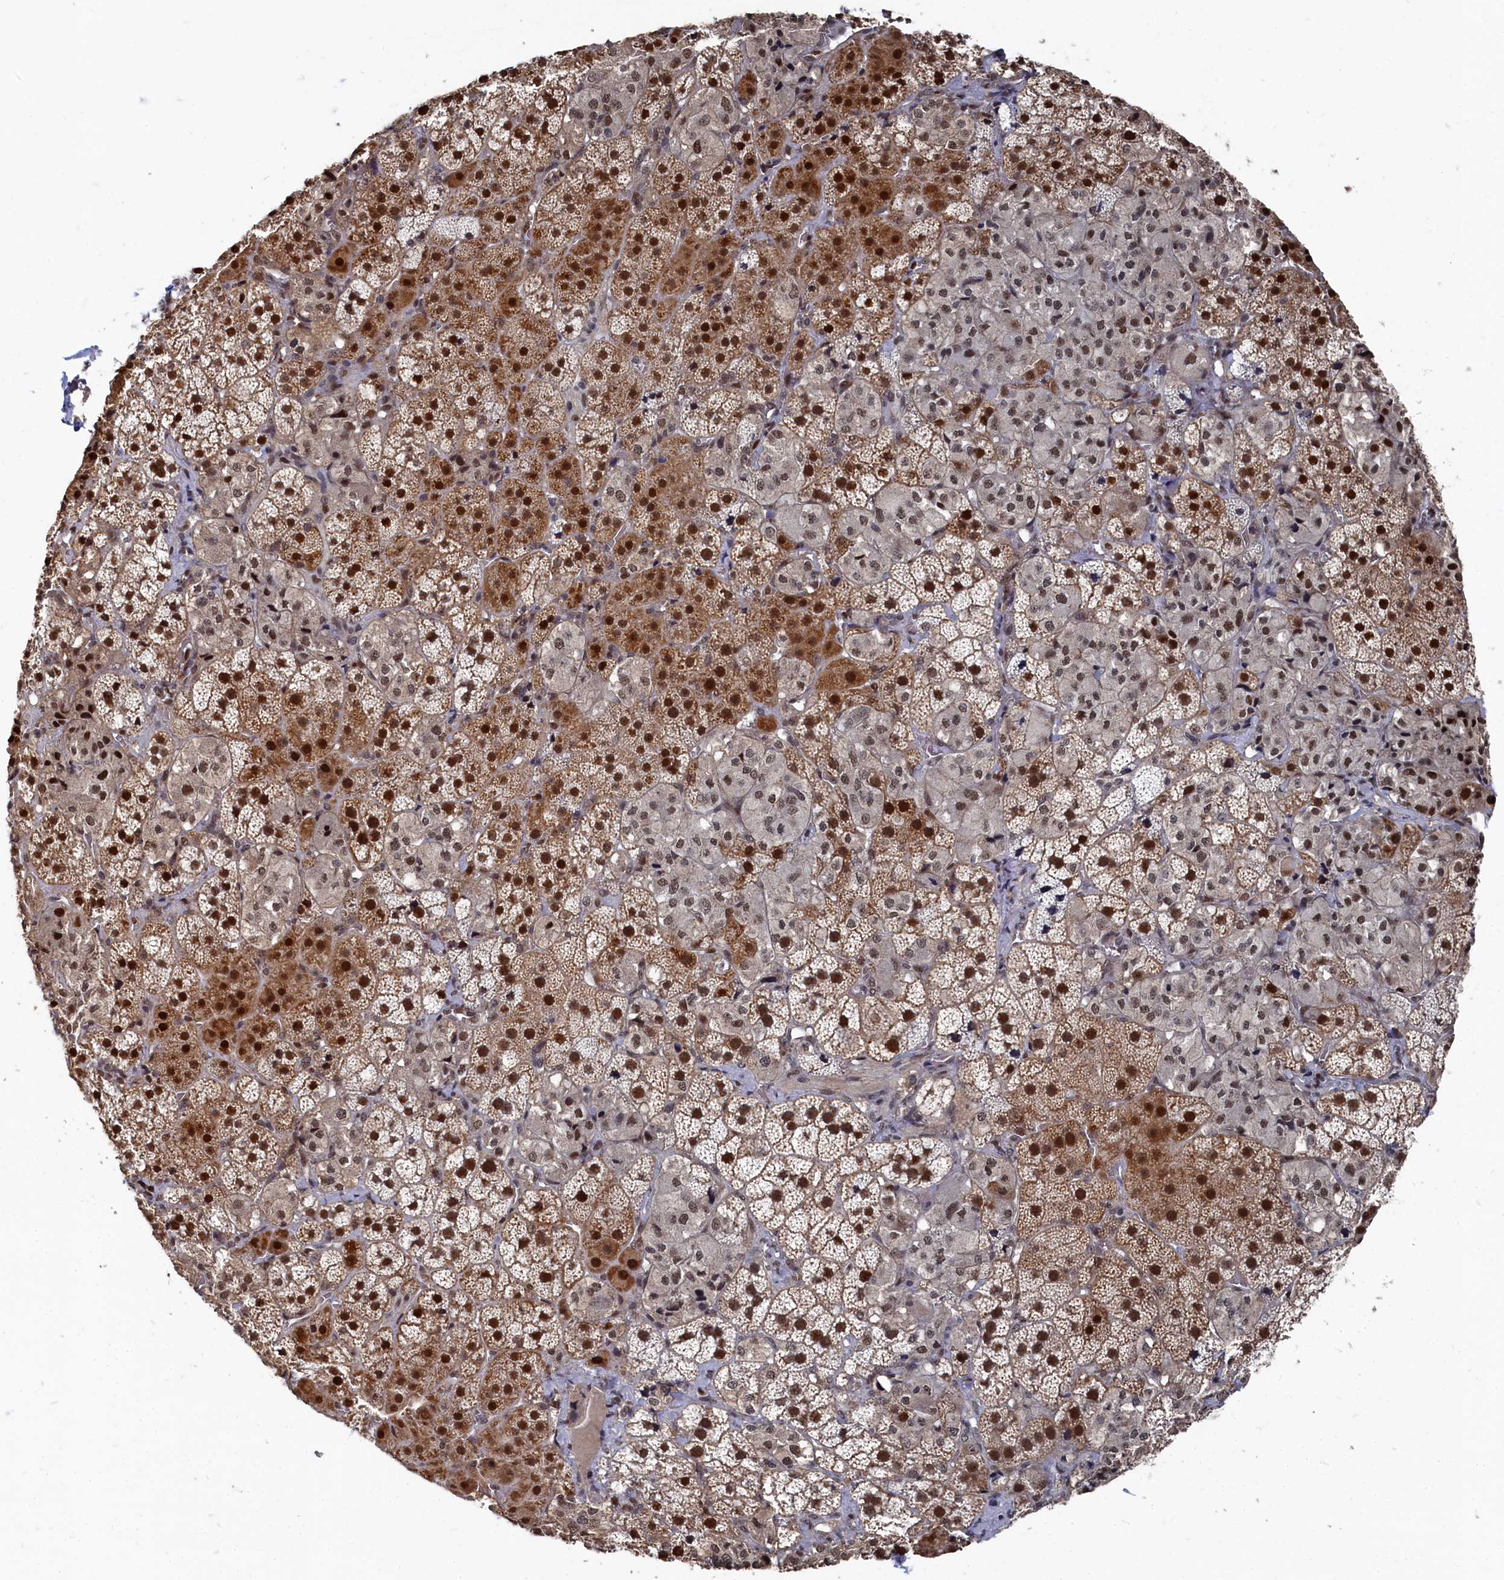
{"staining": {"intensity": "strong", "quantity": ">75%", "location": "cytoplasmic/membranous,nuclear"}, "tissue": "adrenal gland", "cell_type": "Glandular cells", "image_type": "normal", "snomed": [{"axis": "morphology", "description": "Normal tissue, NOS"}, {"axis": "topography", "description": "Adrenal gland"}], "caption": "Immunohistochemical staining of benign adrenal gland reveals strong cytoplasmic/membranous,nuclear protein positivity in approximately >75% of glandular cells.", "gene": "BUB3", "patient": {"sex": "female", "age": 44}}